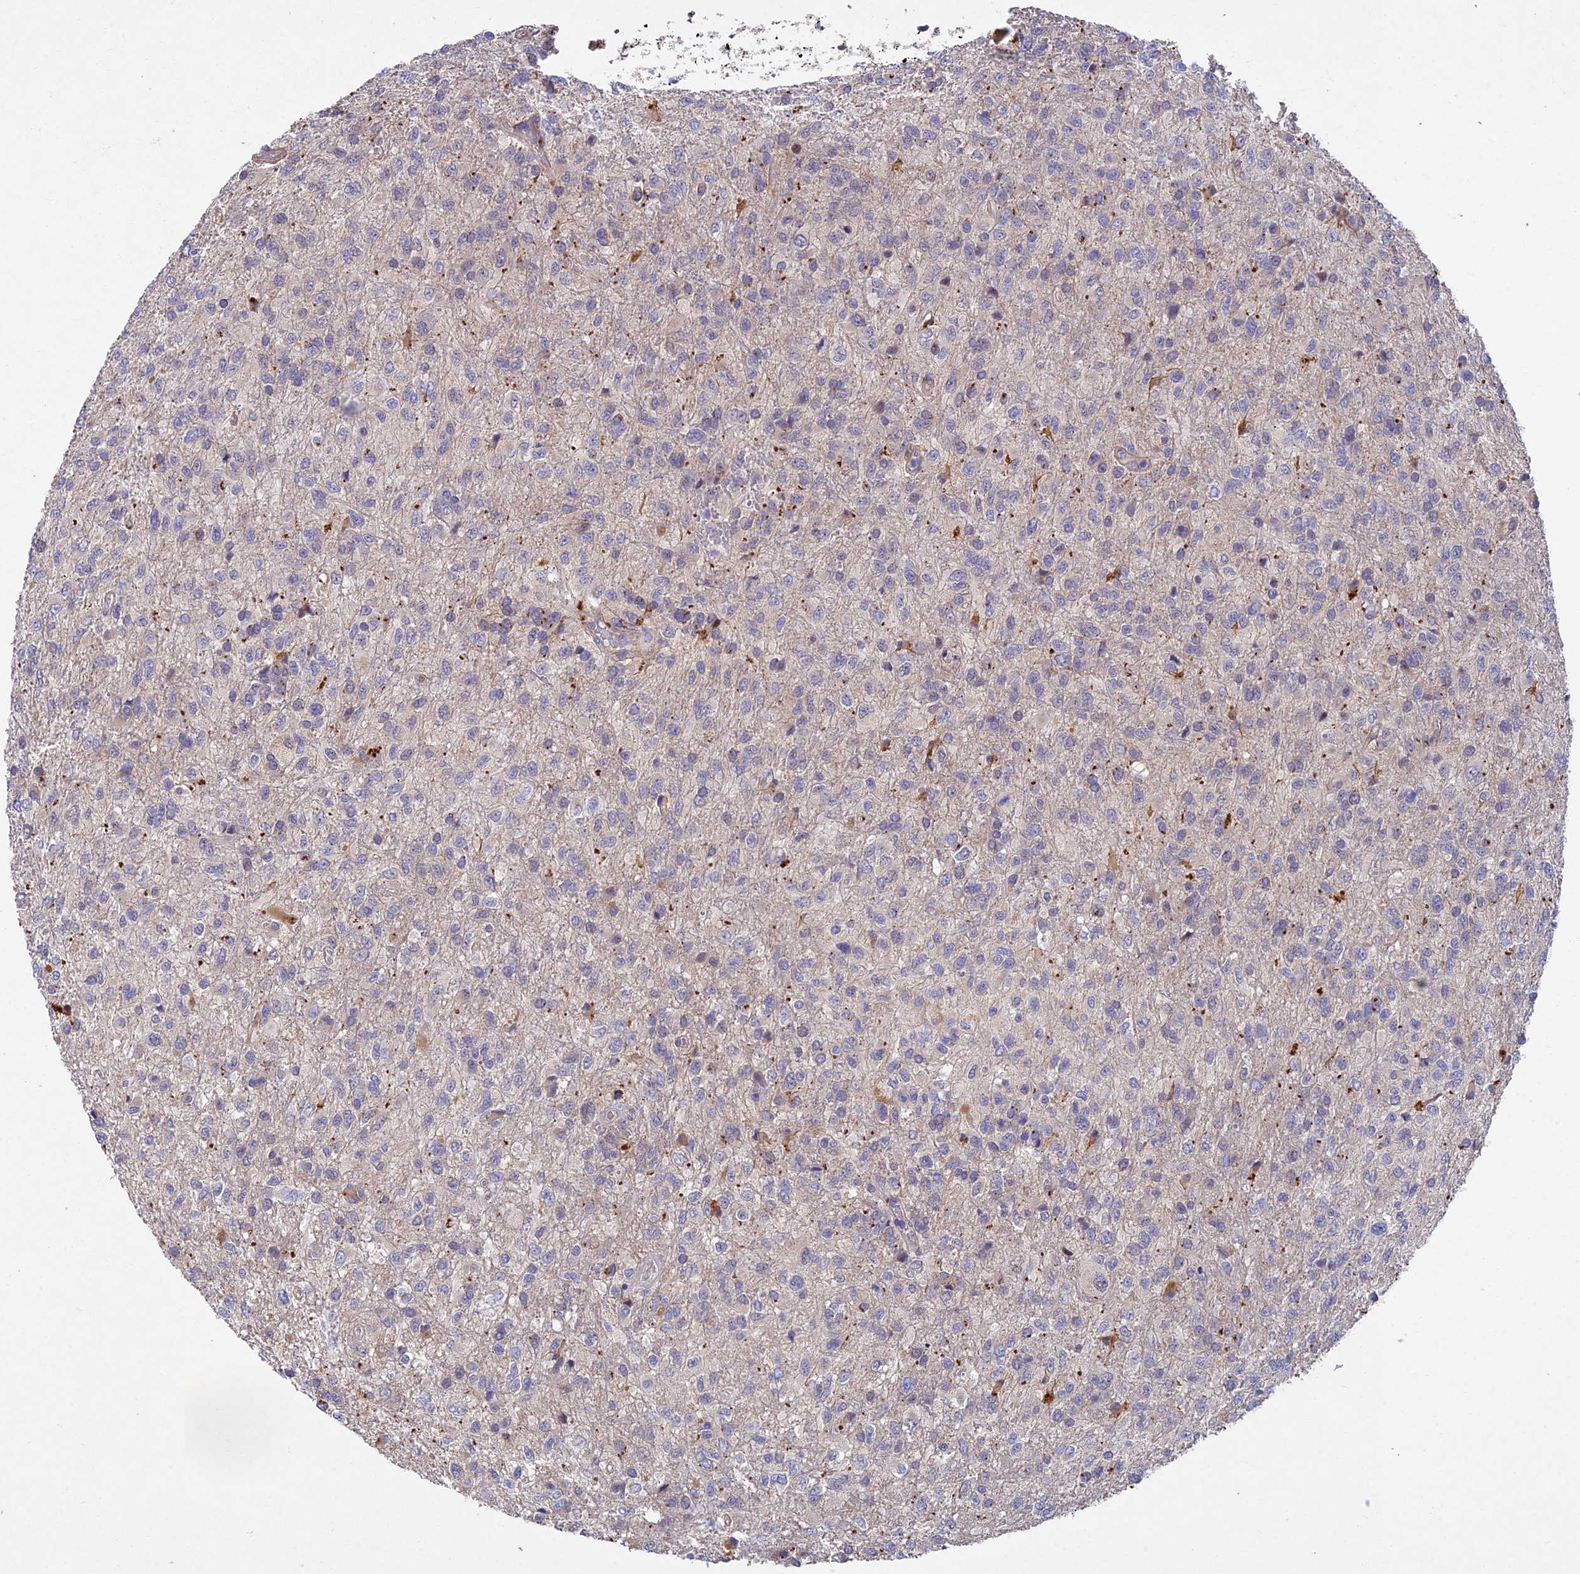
{"staining": {"intensity": "negative", "quantity": "none", "location": "none"}, "tissue": "glioma", "cell_type": "Tumor cells", "image_type": "cancer", "snomed": [{"axis": "morphology", "description": "Glioma, malignant, High grade"}, {"axis": "topography", "description": "Brain"}], "caption": "This is an IHC photomicrograph of glioma. There is no staining in tumor cells.", "gene": "NSMCE1", "patient": {"sex": "female", "age": 74}}